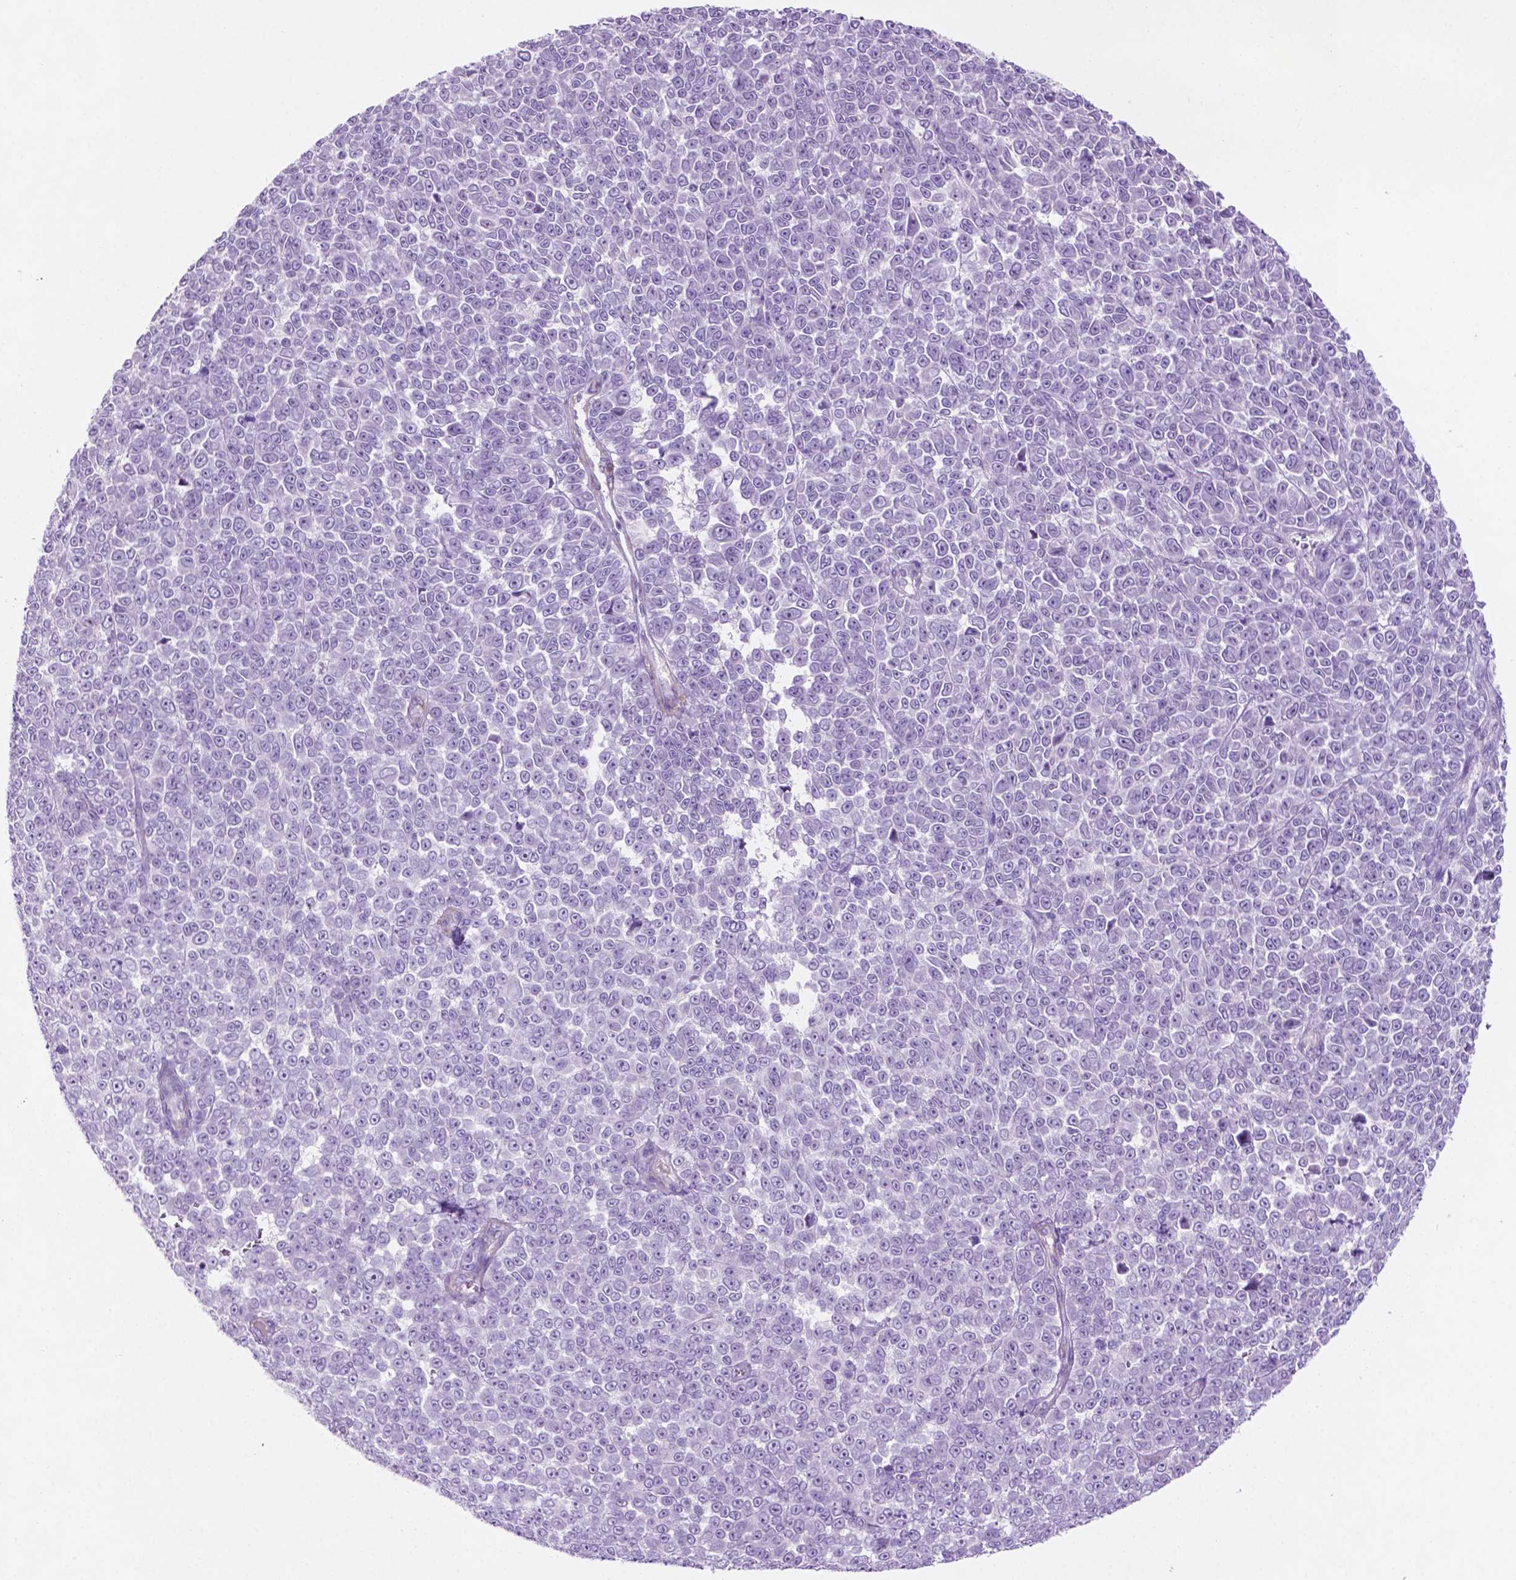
{"staining": {"intensity": "negative", "quantity": "none", "location": "none"}, "tissue": "melanoma", "cell_type": "Tumor cells", "image_type": "cancer", "snomed": [{"axis": "morphology", "description": "Malignant melanoma, NOS"}, {"axis": "topography", "description": "Skin"}], "caption": "An IHC histopathology image of malignant melanoma is shown. There is no staining in tumor cells of malignant melanoma.", "gene": "ASPG", "patient": {"sex": "female", "age": 95}}